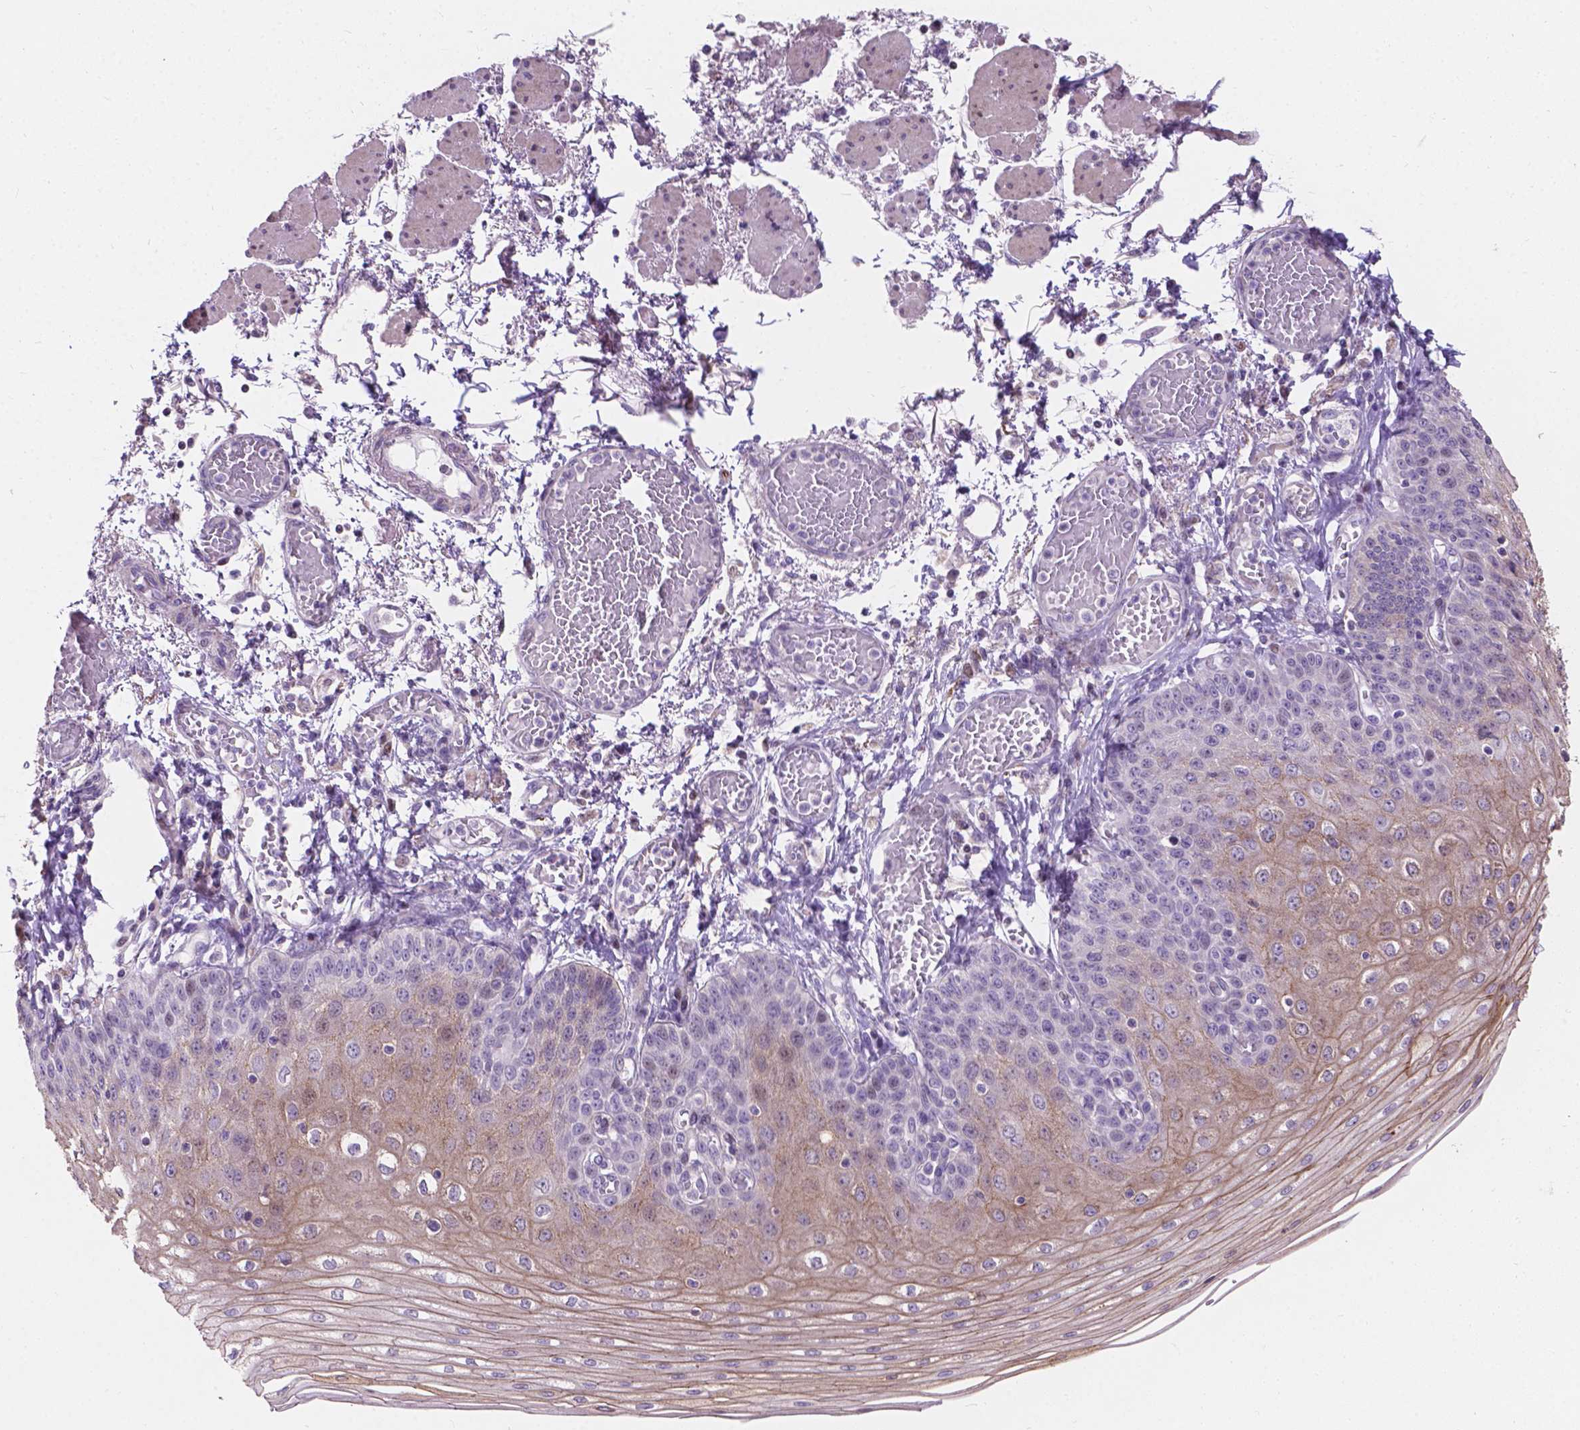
{"staining": {"intensity": "moderate", "quantity": "<25%", "location": "cytoplasmic/membranous"}, "tissue": "esophagus", "cell_type": "Squamous epithelial cells", "image_type": "normal", "snomed": [{"axis": "morphology", "description": "Normal tissue, NOS"}, {"axis": "morphology", "description": "Adenocarcinoma, NOS"}, {"axis": "topography", "description": "Esophagus"}], "caption": "IHC photomicrograph of unremarkable esophagus stained for a protein (brown), which exhibits low levels of moderate cytoplasmic/membranous expression in approximately <25% of squamous epithelial cells.", "gene": "MYH14", "patient": {"sex": "male", "age": 81}}